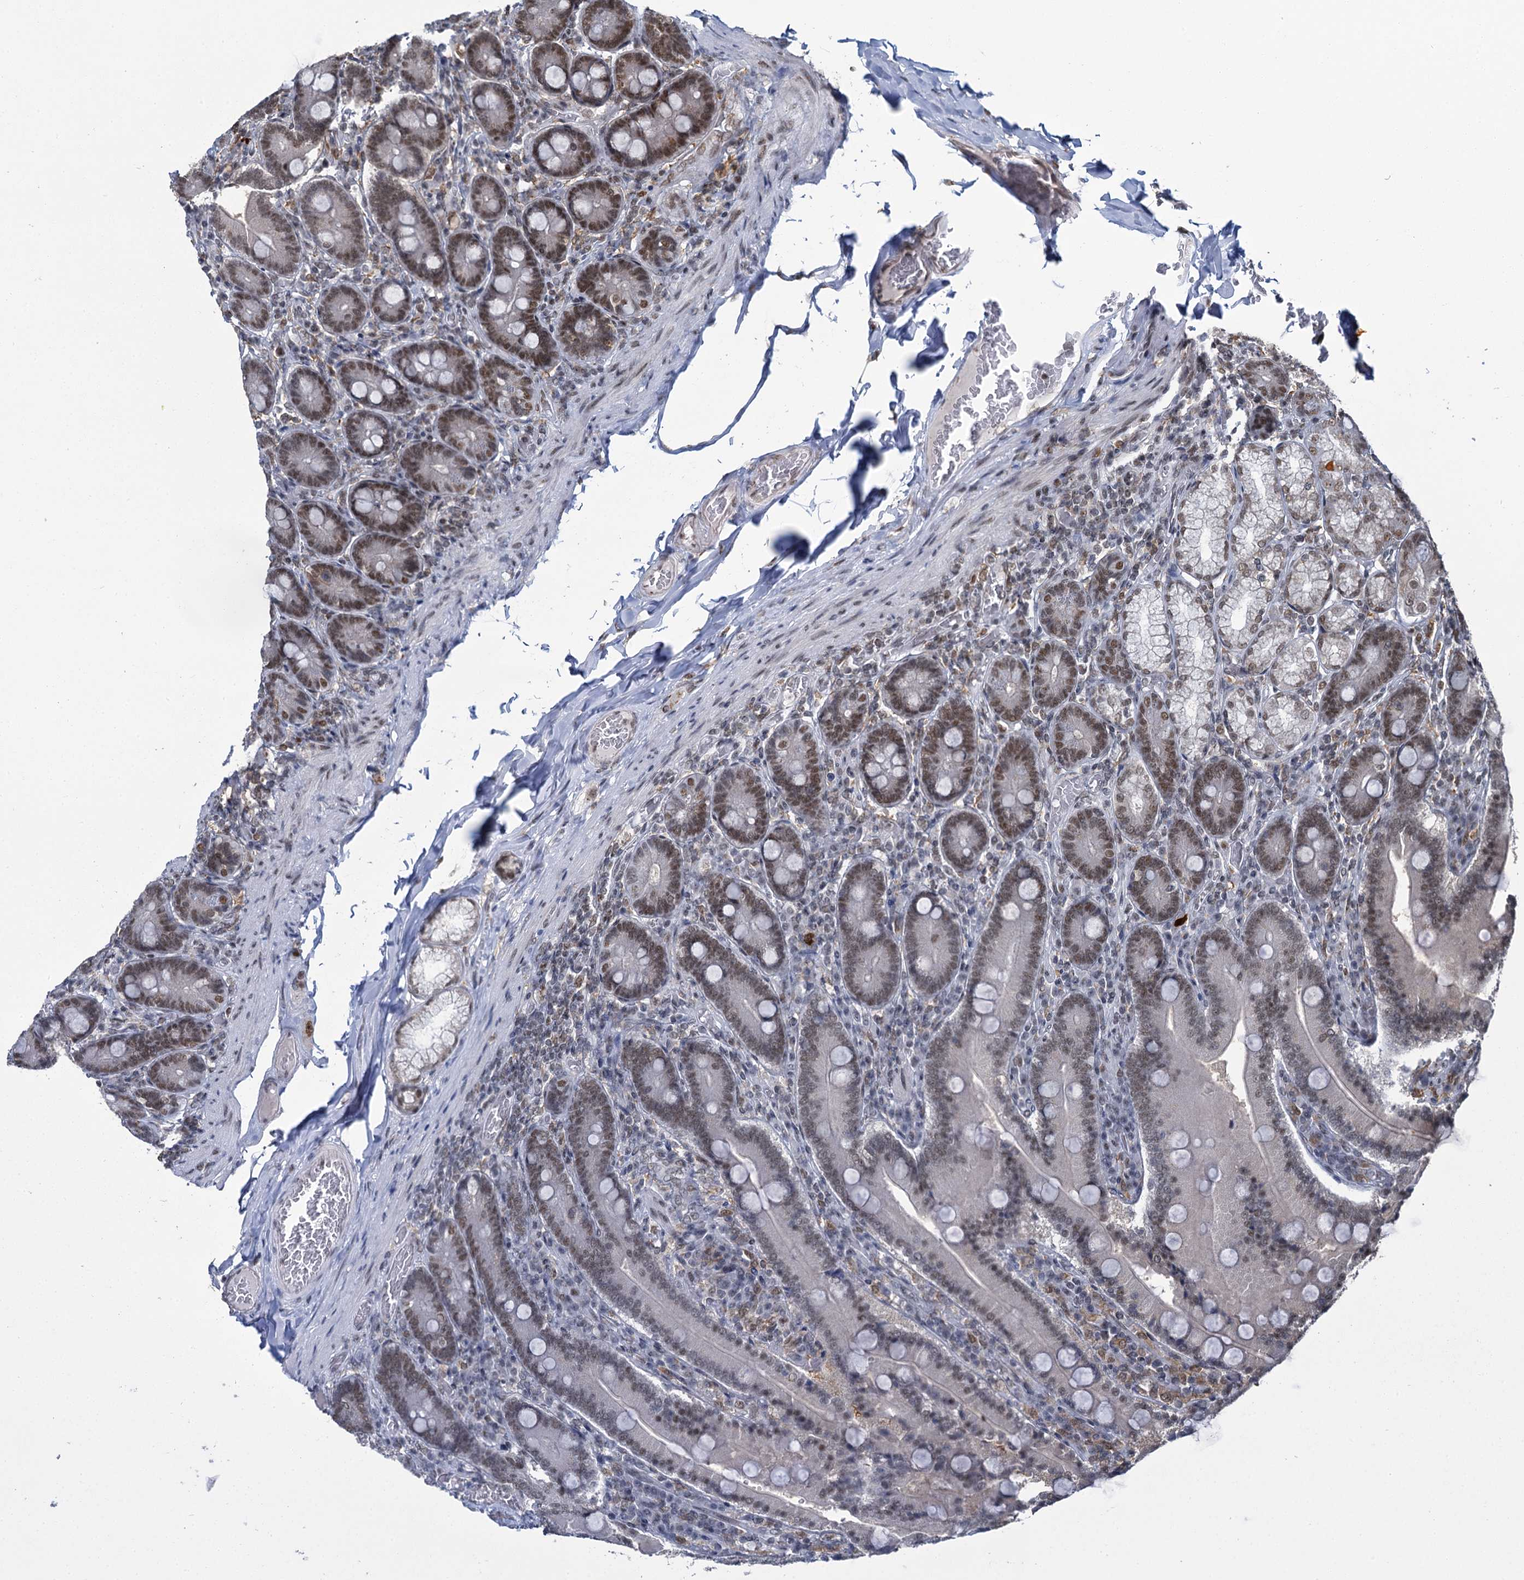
{"staining": {"intensity": "moderate", "quantity": ">75%", "location": "nuclear"}, "tissue": "duodenum", "cell_type": "Glandular cells", "image_type": "normal", "snomed": [{"axis": "morphology", "description": "Normal tissue, NOS"}, {"axis": "topography", "description": "Duodenum"}], "caption": "This photomicrograph reveals immunohistochemistry staining of unremarkable human duodenum, with medium moderate nuclear expression in about >75% of glandular cells.", "gene": "PPHLN1", "patient": {"sex": "female", "age": 62}}